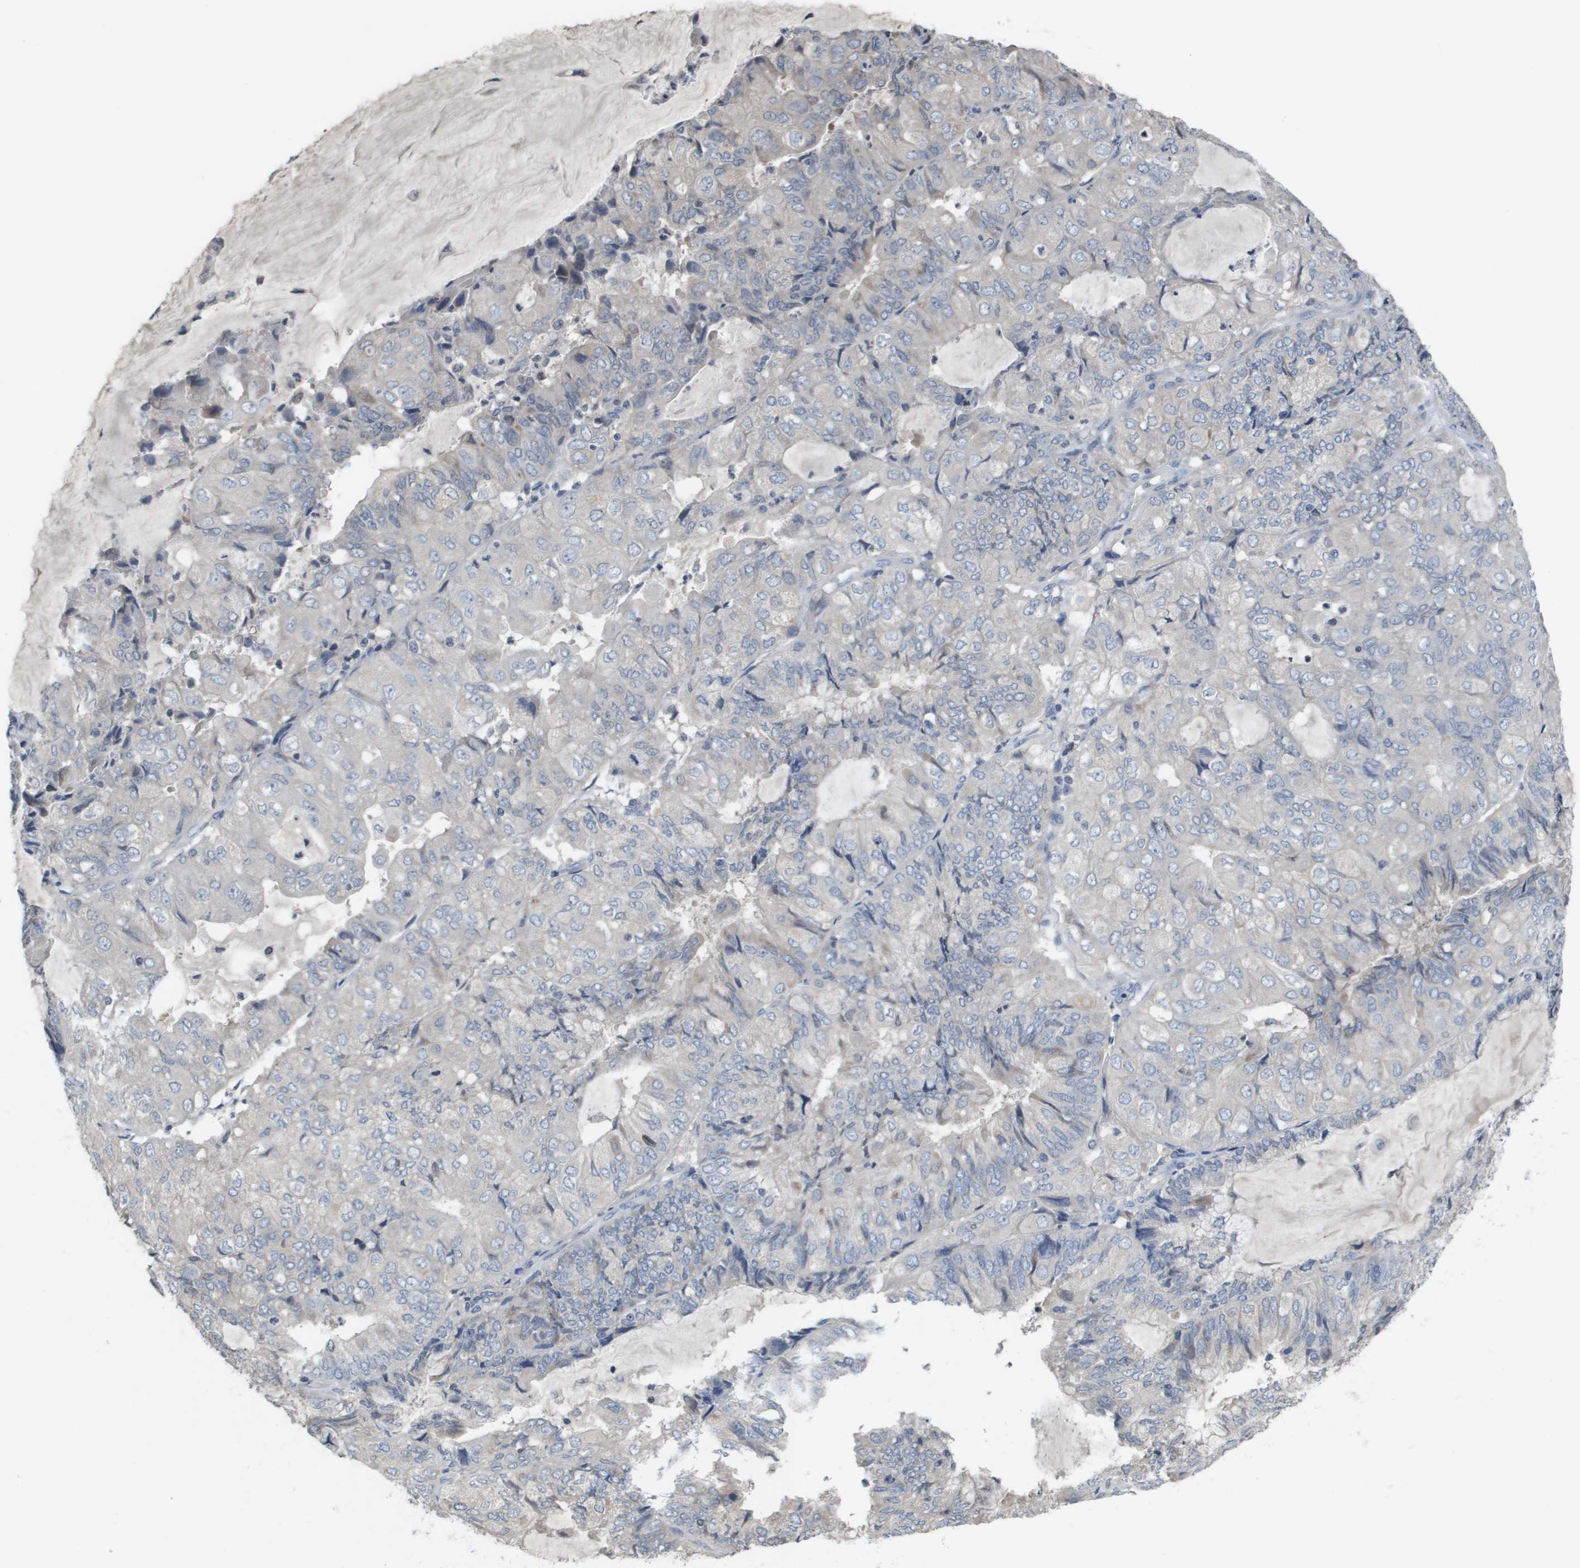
{"staining": {"intensity": "negative", "quantity": "none", "location": "none"}, "tissue": "endometrial cancer", "cell_type": "Tumor cells", "image_type": "cancer", "snomed": [{"axis": "morphology", "description": "Adenocarcinoma, NOS"}, {"axis": "topography", "description": "Endometrium"}], "caption": "Immunohistochemistry (IHC) of endometrial adenocarcinoma displays no expression in tumor cells.", "gene": "CAPN11", "patient": {"sex": "female", "age": 81}}